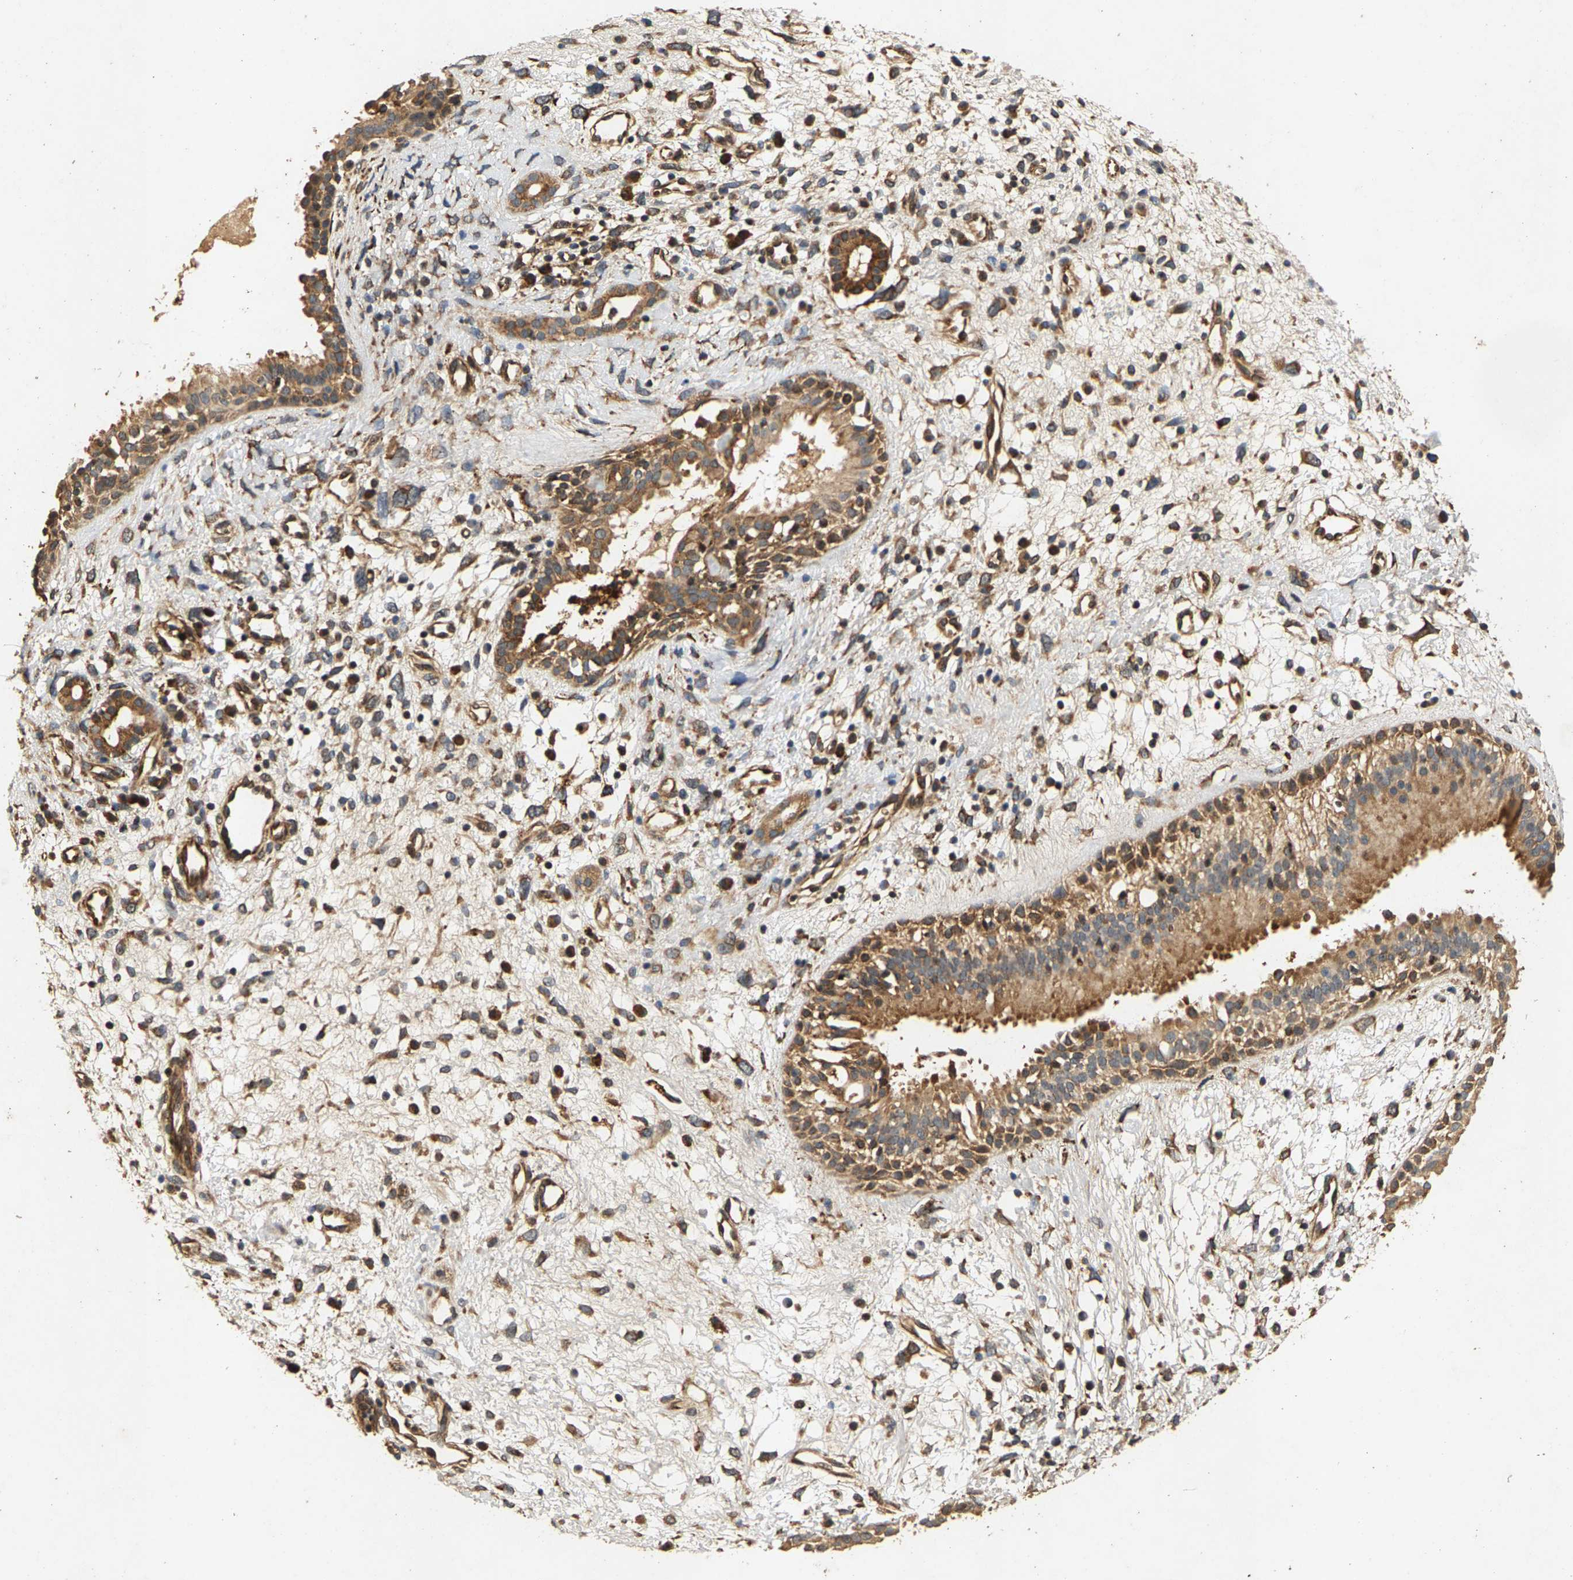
{"staining": {"intensity": "moderate", "quantity": ">75%", "location": "cytoplasmic/membranous"}, "tissue": "nasopharynx", "cell_type": "Respiratory epithelial cells", "image_type": "normal", "snomed": [{"axis": "morphology", "description": "Normal tissue, NOS"}, {"axis": "topography", "description": "Nasopharynx"}], "caption": "This is an image of immunohistochemistry staining of benign nasopharynx, which shows moderate expression in the cytoplasmic/membranous of respiratory epithelial cells.", "gene": "CIDEC", "patient": {"sex": "male", "age": 22}}